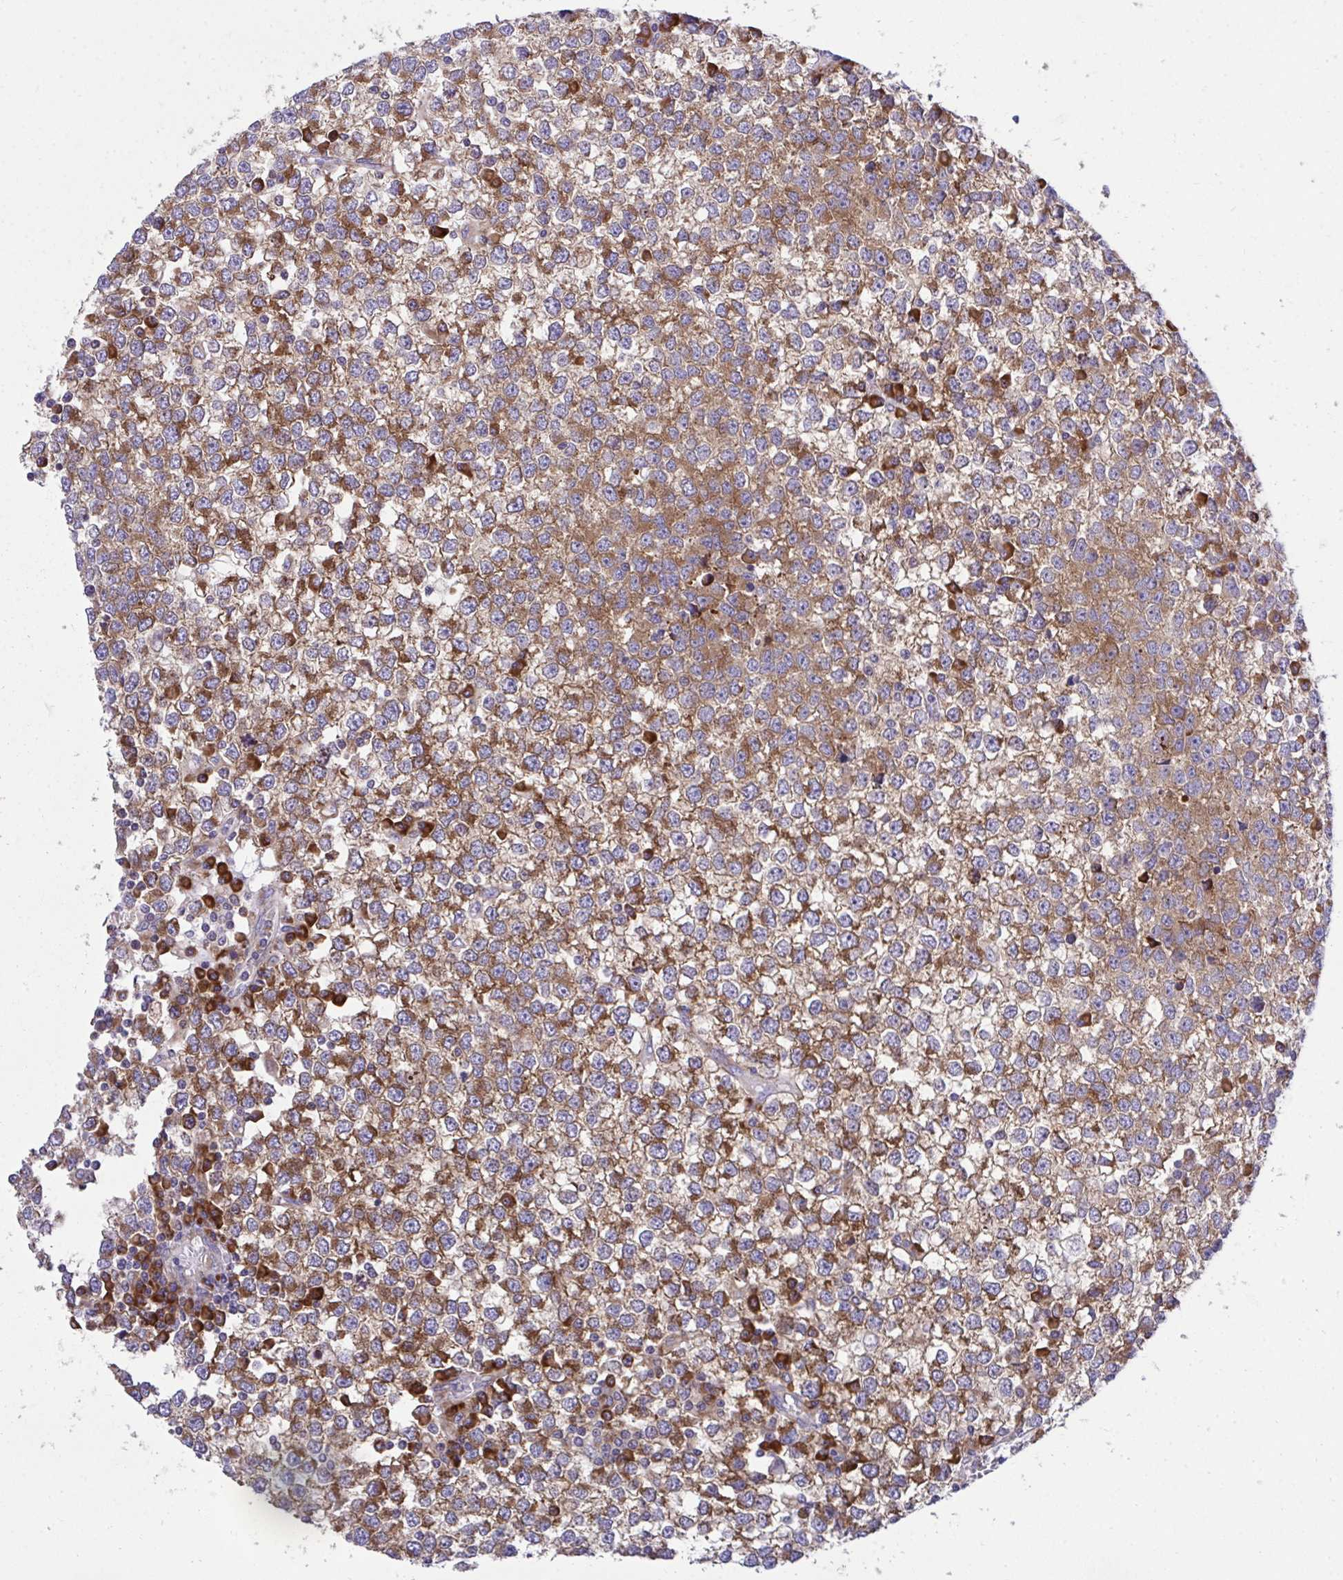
{"staining": {"intensity": "strong", "quantity": ">75%", "location": "cytoplasmic/membranous"}, "tissue": "testis cancer", "cell_type": "Tumor cells", "image_type": "cancer", "snomed": [{"axis": "morphology", "description": "Seminoma, NOS"}, {"axis": "topography", "description": "Testis"}], "caption": "About >75% of tumor cells in testis cancer (seminoma) reveal strong cytoplasmic/membranous protein expression as visualized by brown immunohistochemical staining.", "gene": "RPS15", "patient": {"sex": "male", "age": 65}}